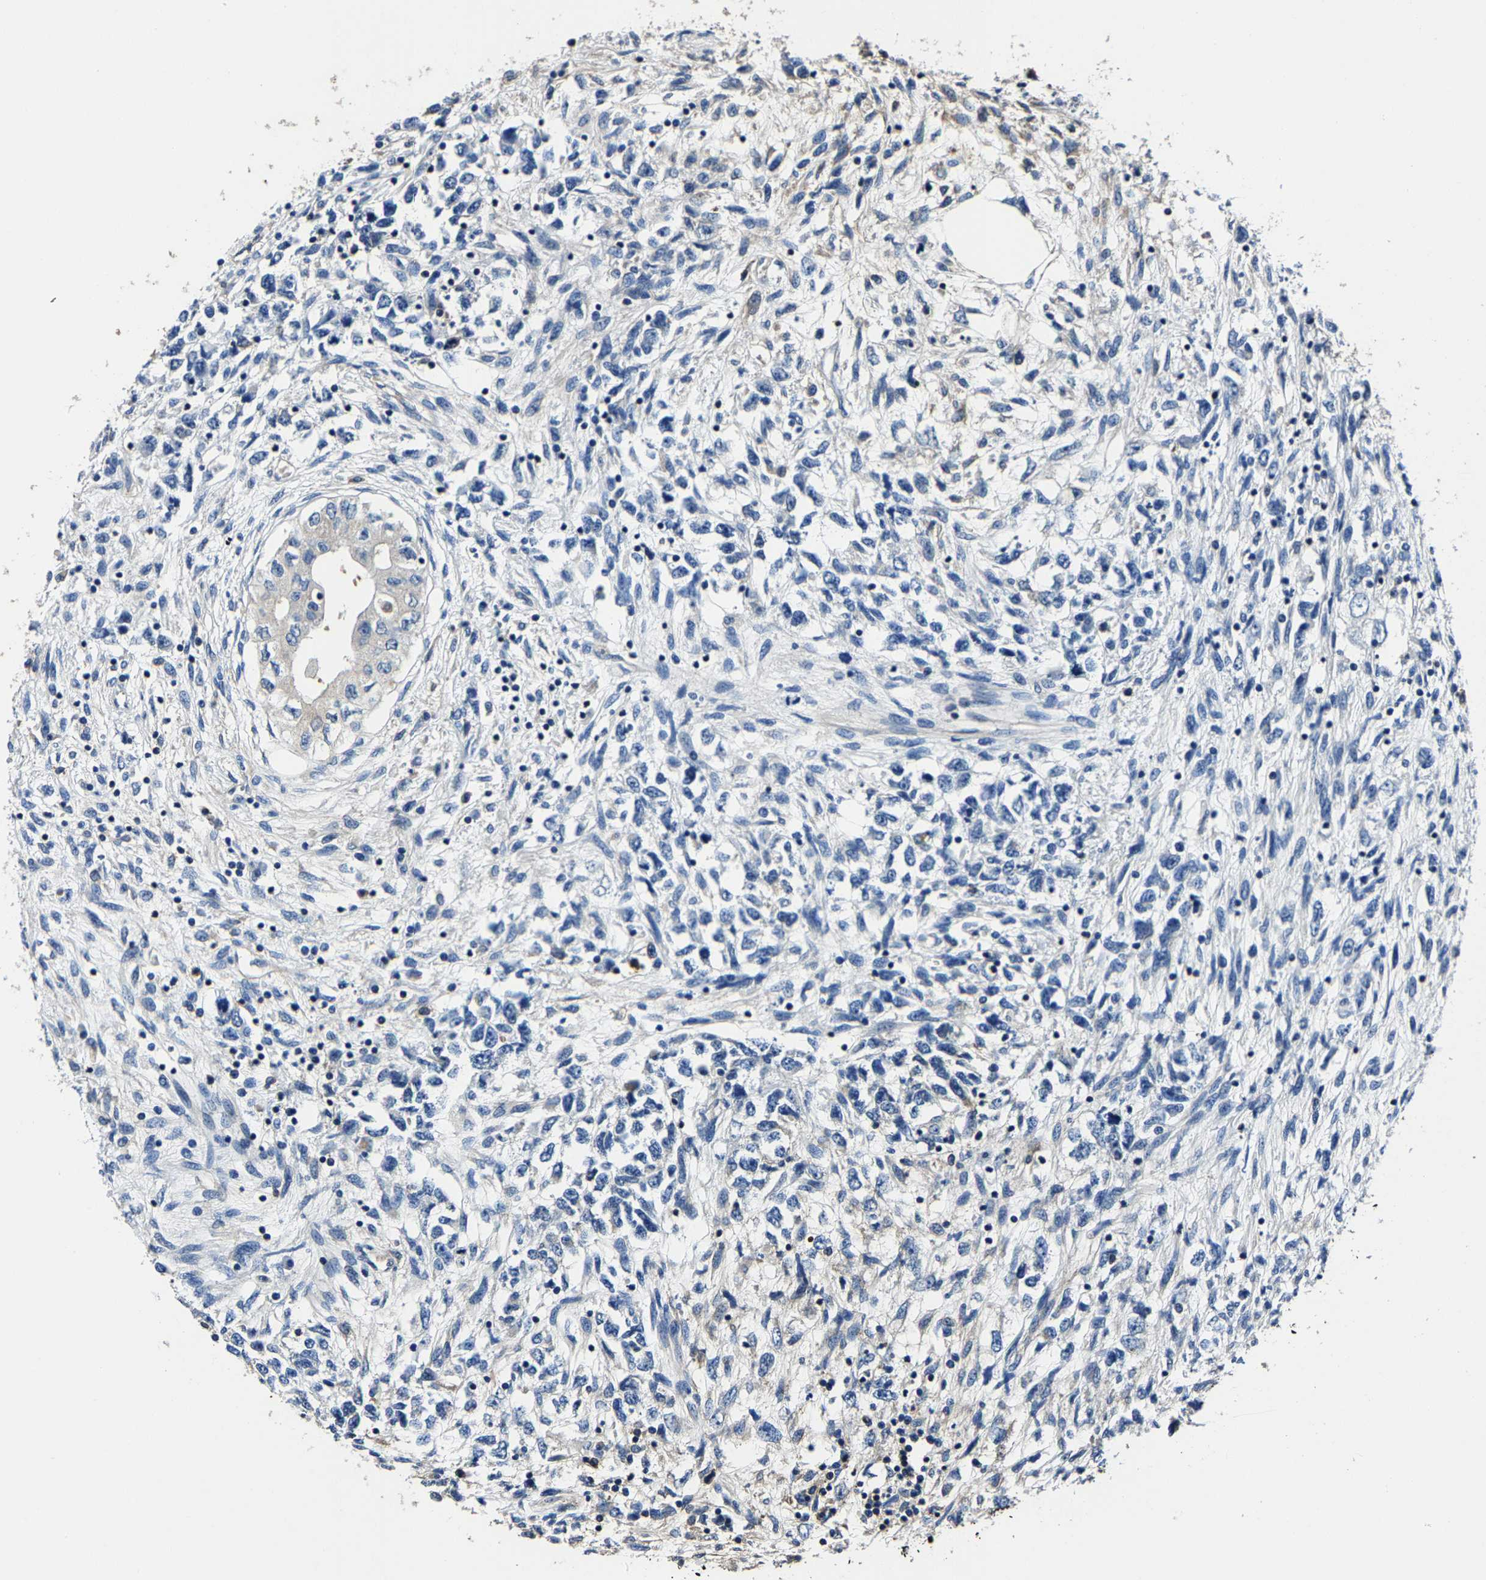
{"staining": {"intensity": "negative", "quantity": "none", "location": "none"}, "tissue": "testis cancer", "cell_type": "Tumor cells", "image_type": "cancer", "snomed": [{"axis": "morphology", "description": "Seminoma, NOS"}, {"axis": "topography", "description": "Testis"}], "caption": "Tumor cells show no significant staining in testis seminoma.", "gene": "ALDOB", "patient": {"sex": "male", "age": 28}}